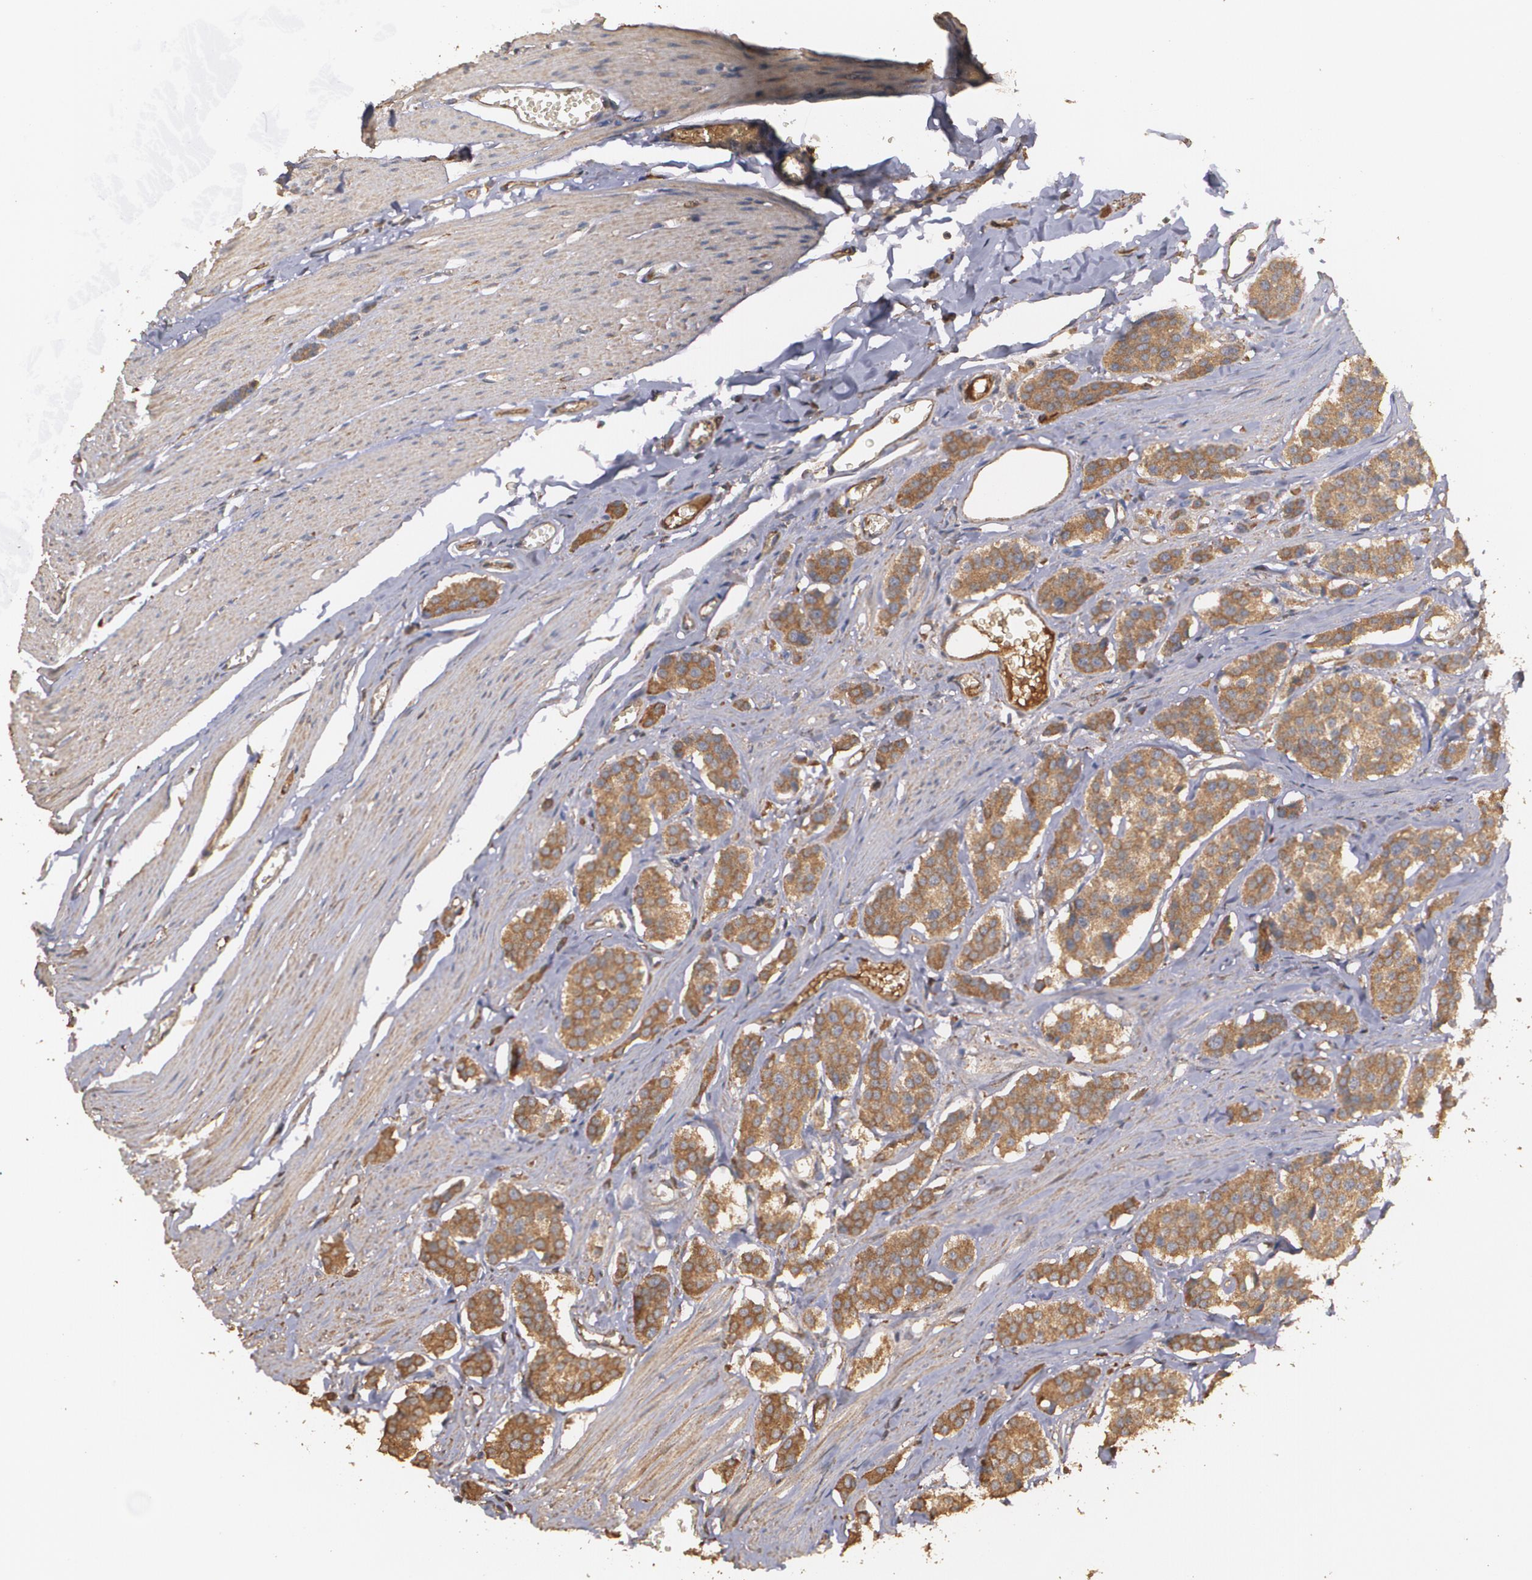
{"staining": {"intensity": "moderate", "quantity": ">75%", "location": "cytoplasmic/membranous"}, "tissue": "carcinoid", "cell_type": "Tumor cells", "image_type": "cancer", "snomed": [{"axis": "morphology", "description": "Carcinoid, malignant, NOS"}, {"axis": "topography", "description": "Small intestine"}], "caption": "Immunohistochemical staining of carcinoid (malignant) demonstrates moderate cytoplasmic/membranous protein staining in approximately >75% of tumor cells.", "gene": "PON1", "patient": {"sex": "male", "age": 60}}